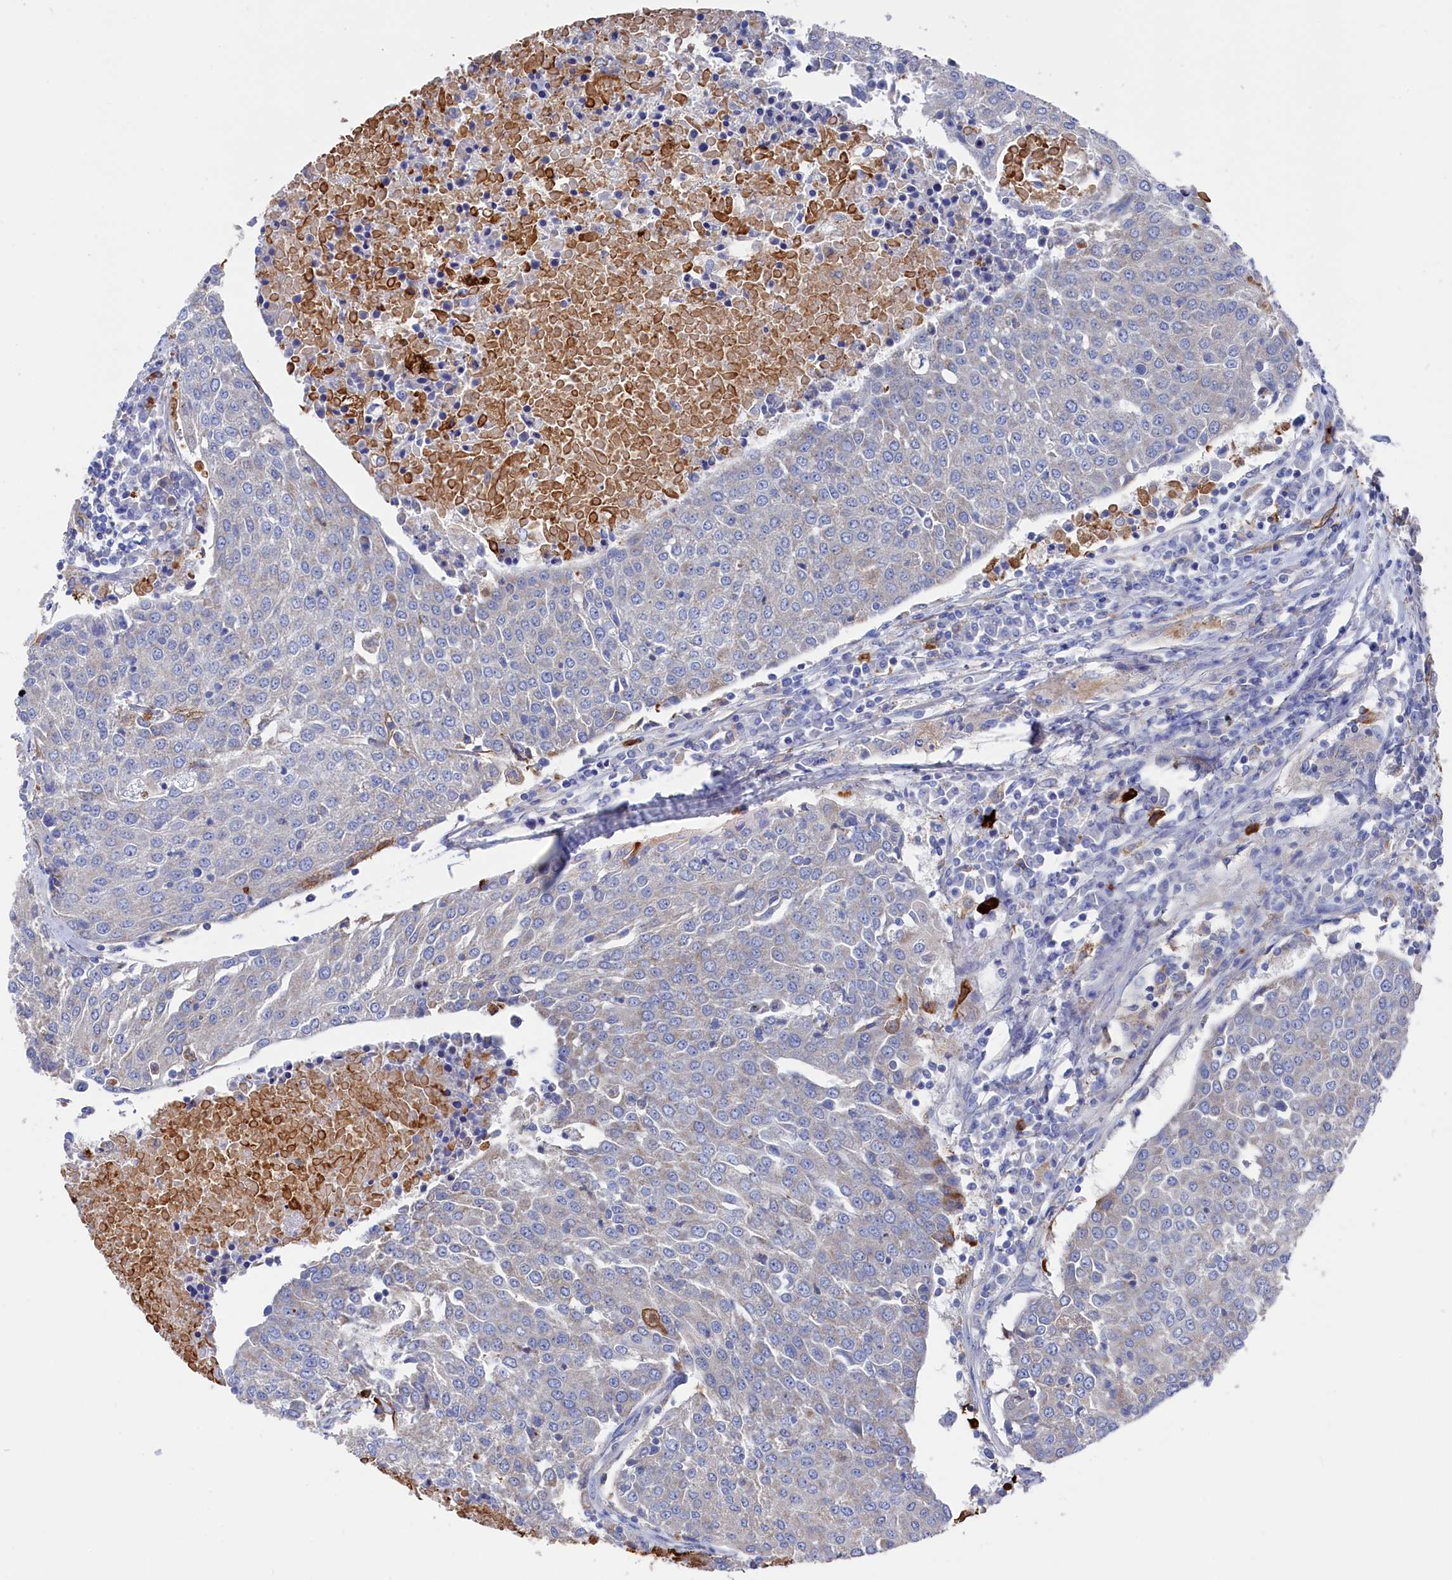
{"staining": {"intensity": "negative", "quantity": "none", "location": "none"}, "tissue": "urothelial cancer", "cell_type": "Tumor cells", "image_type": "cancer", "snomed": [{"axis": "morphology", "description": "Urothelial carcinoma, High grade"}, {"axis": "topography", "description": "Urinary bladder"}], "caption": "This is an IHC image of high-grade urothelial carcinoma. There is no positivity in tumor cells.", "gene": "C12orf73", "patient": {"sex": "female", "age": 85}}